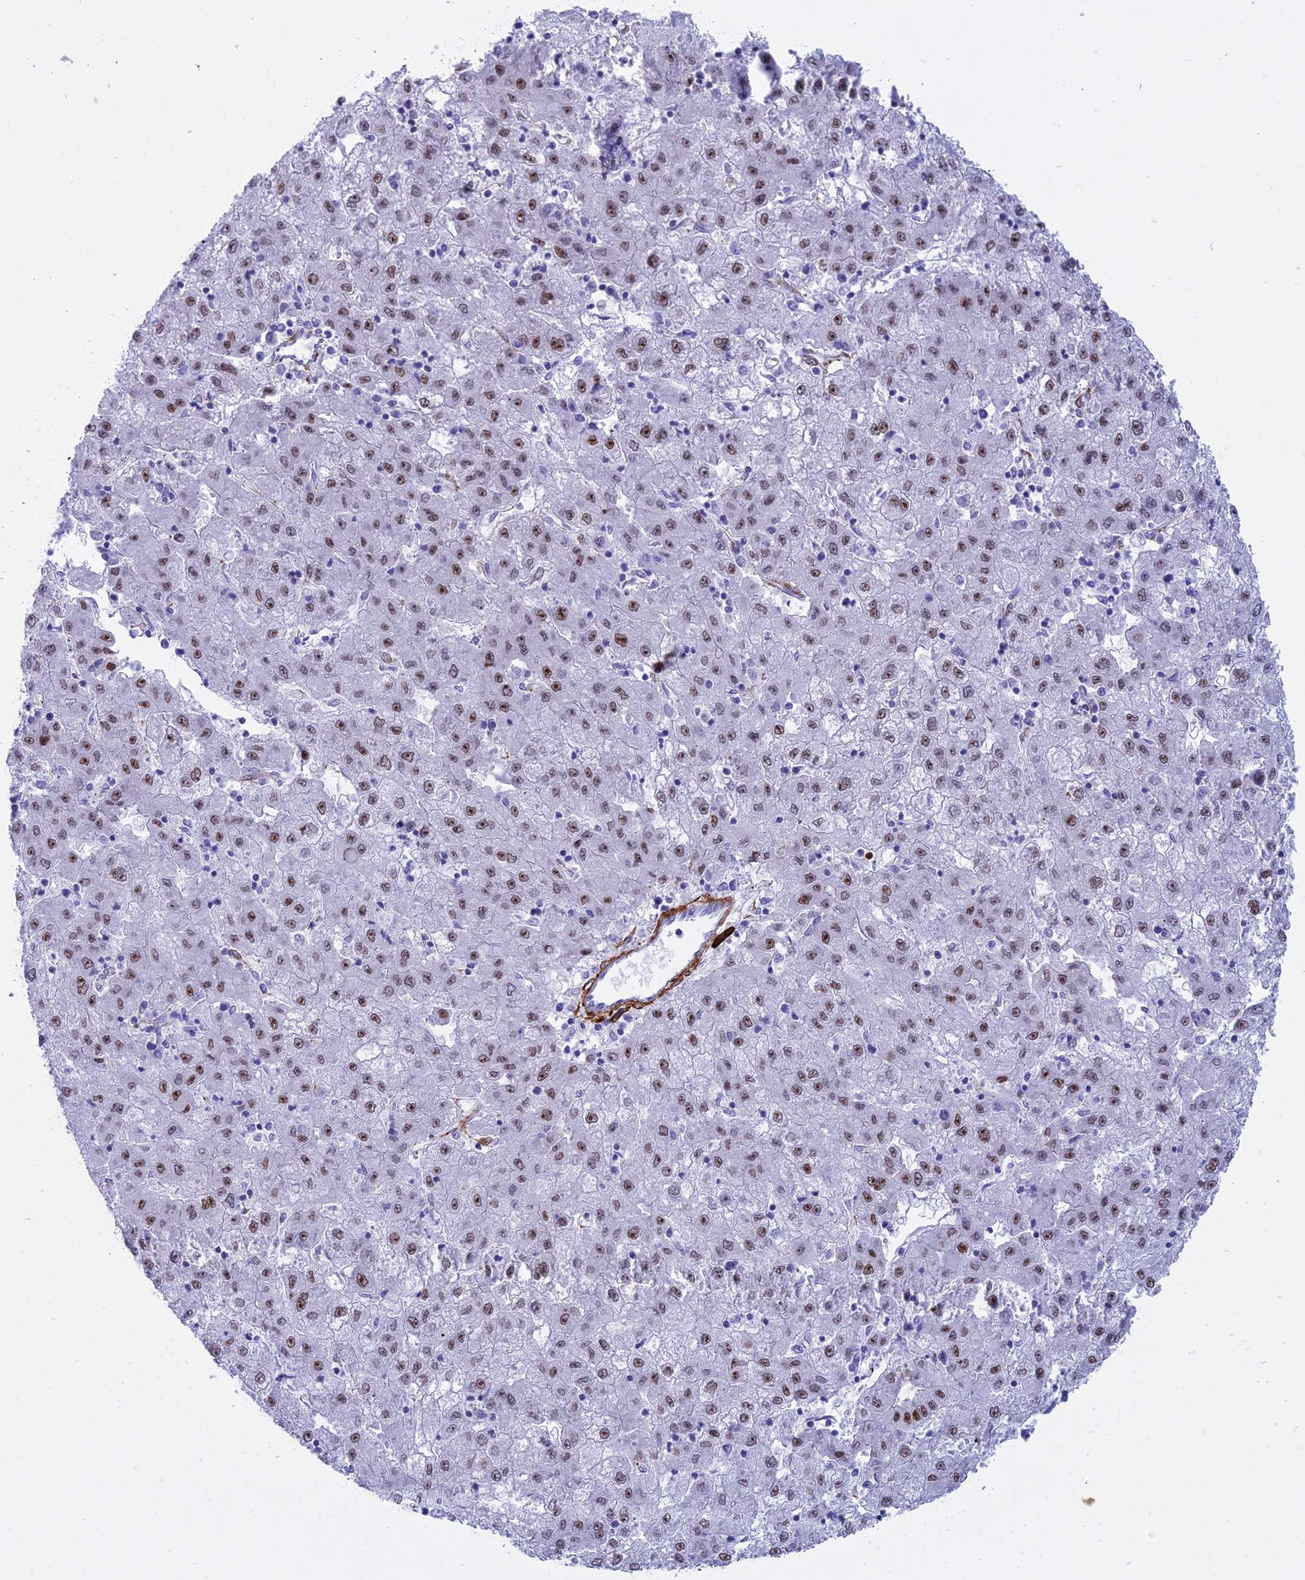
{"staining": {"intensity": "moderate", "quantity": ">75%", "location": "nuclear"}, "tissue": "liver cancer", "cell_type": "Tumor cells", "image_type": "cancer", "snomed": [{"axis": "morphology", "description": "Carcinoma, Hepatocellular, NOS"}, {"axis": "topography", "description": "Liver"}], "caption": "This is a histology image of IHC staining of liver cancer, which shows moderate staining in the nuclear of tumor cells.", "gene": "CENPV", "patient": {"sex": "male", "age": 72}}